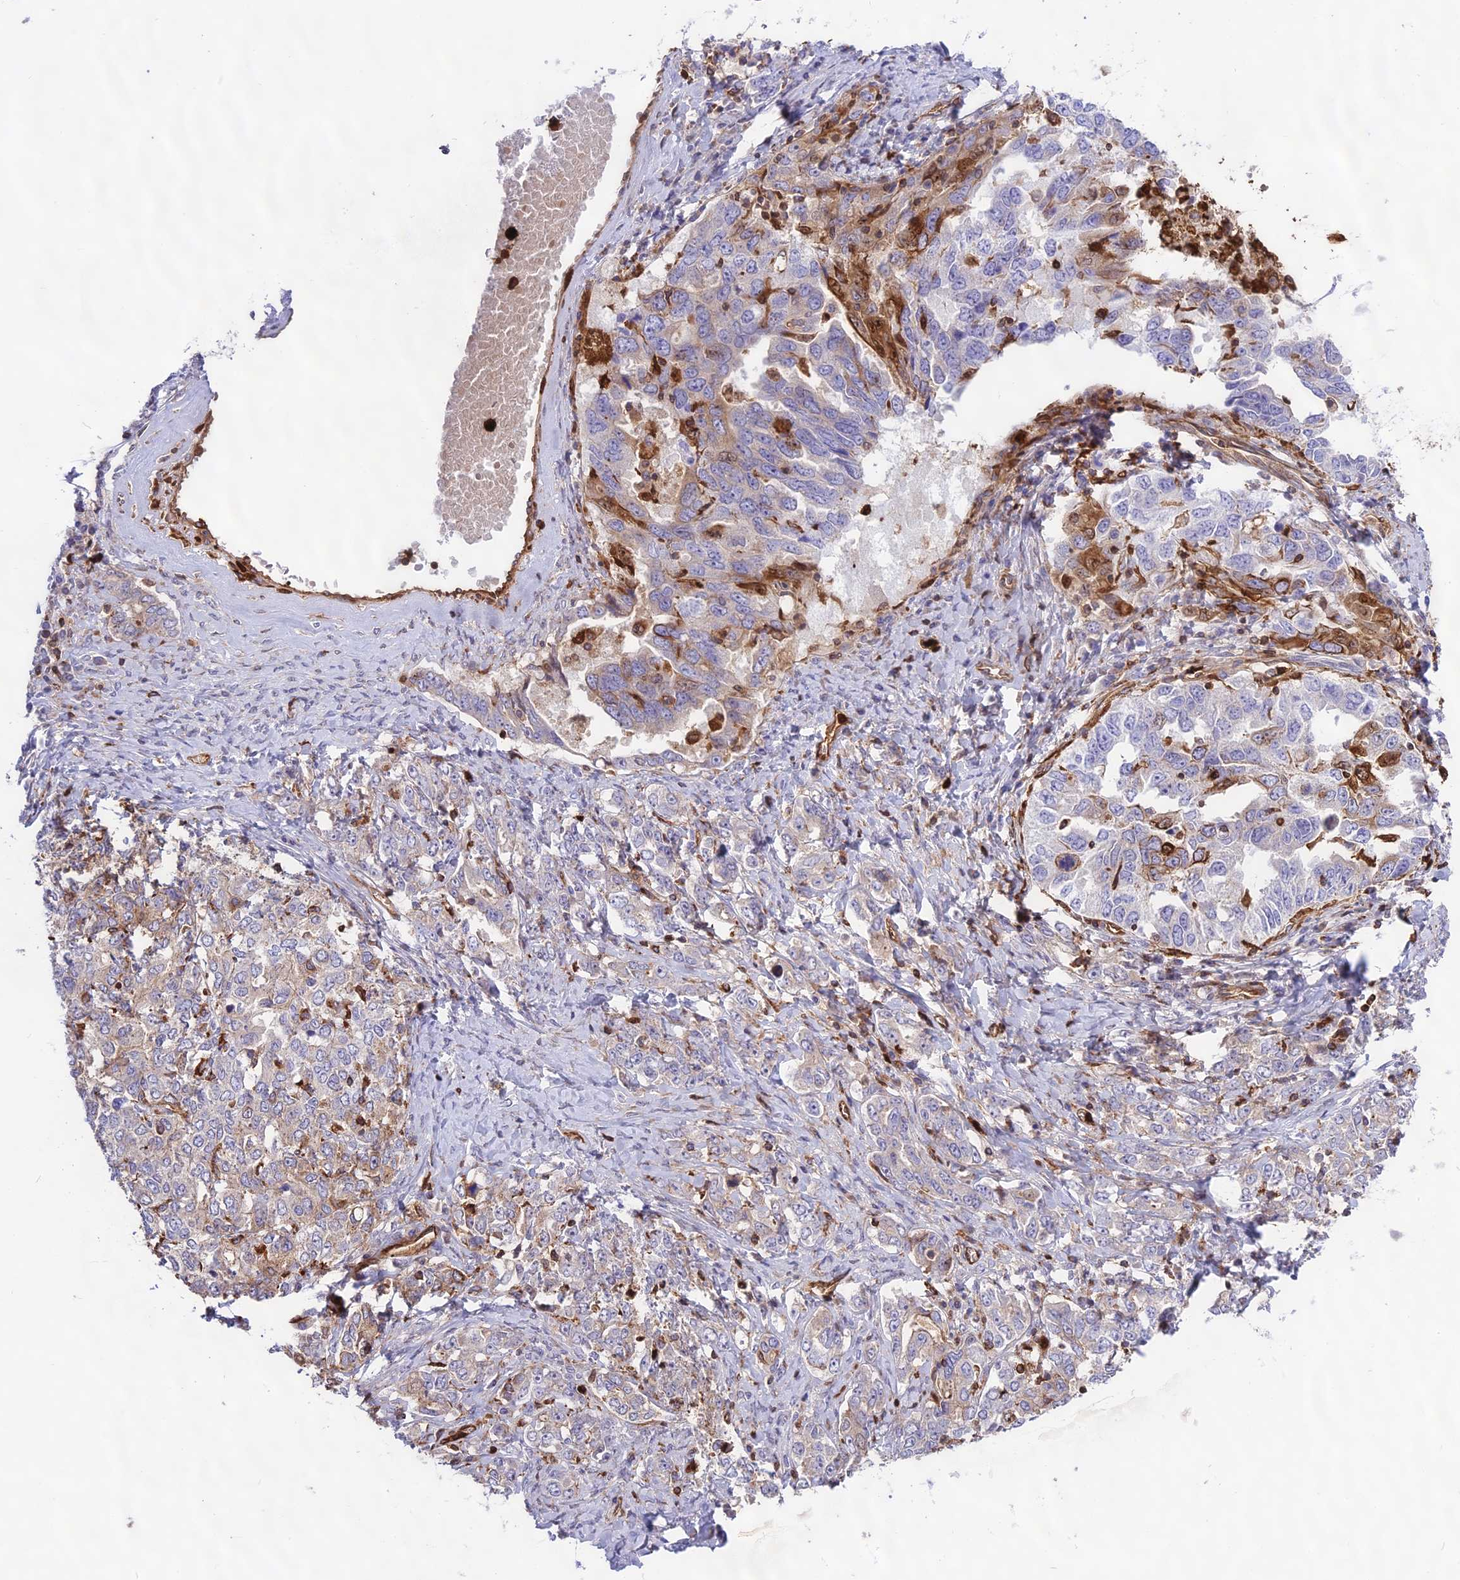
{"staining": {"intensity": "negative", "quantity": "none", "location": "none"}, "tissue": "ovarian cancer", "cell_type": "Tumor cells", "image_type": "cancer", "snomed": [{"axis": "morphology", "description": "Carcinoma, endometroid"}, {"axis": "topography", "description": "Ovary"}], "caption": "Immunohistochemistry histopathology image of human ovarian cancer stained for a protein (brown), which reveals no expression in tumor cells. Brightfield microscopy of immunohistochemistry stained with DAB (brown) and hematoxylin (blue), captured at high magnification.", "gene": "CD99L2", "patient": {"sex": "female", "age": 62}}